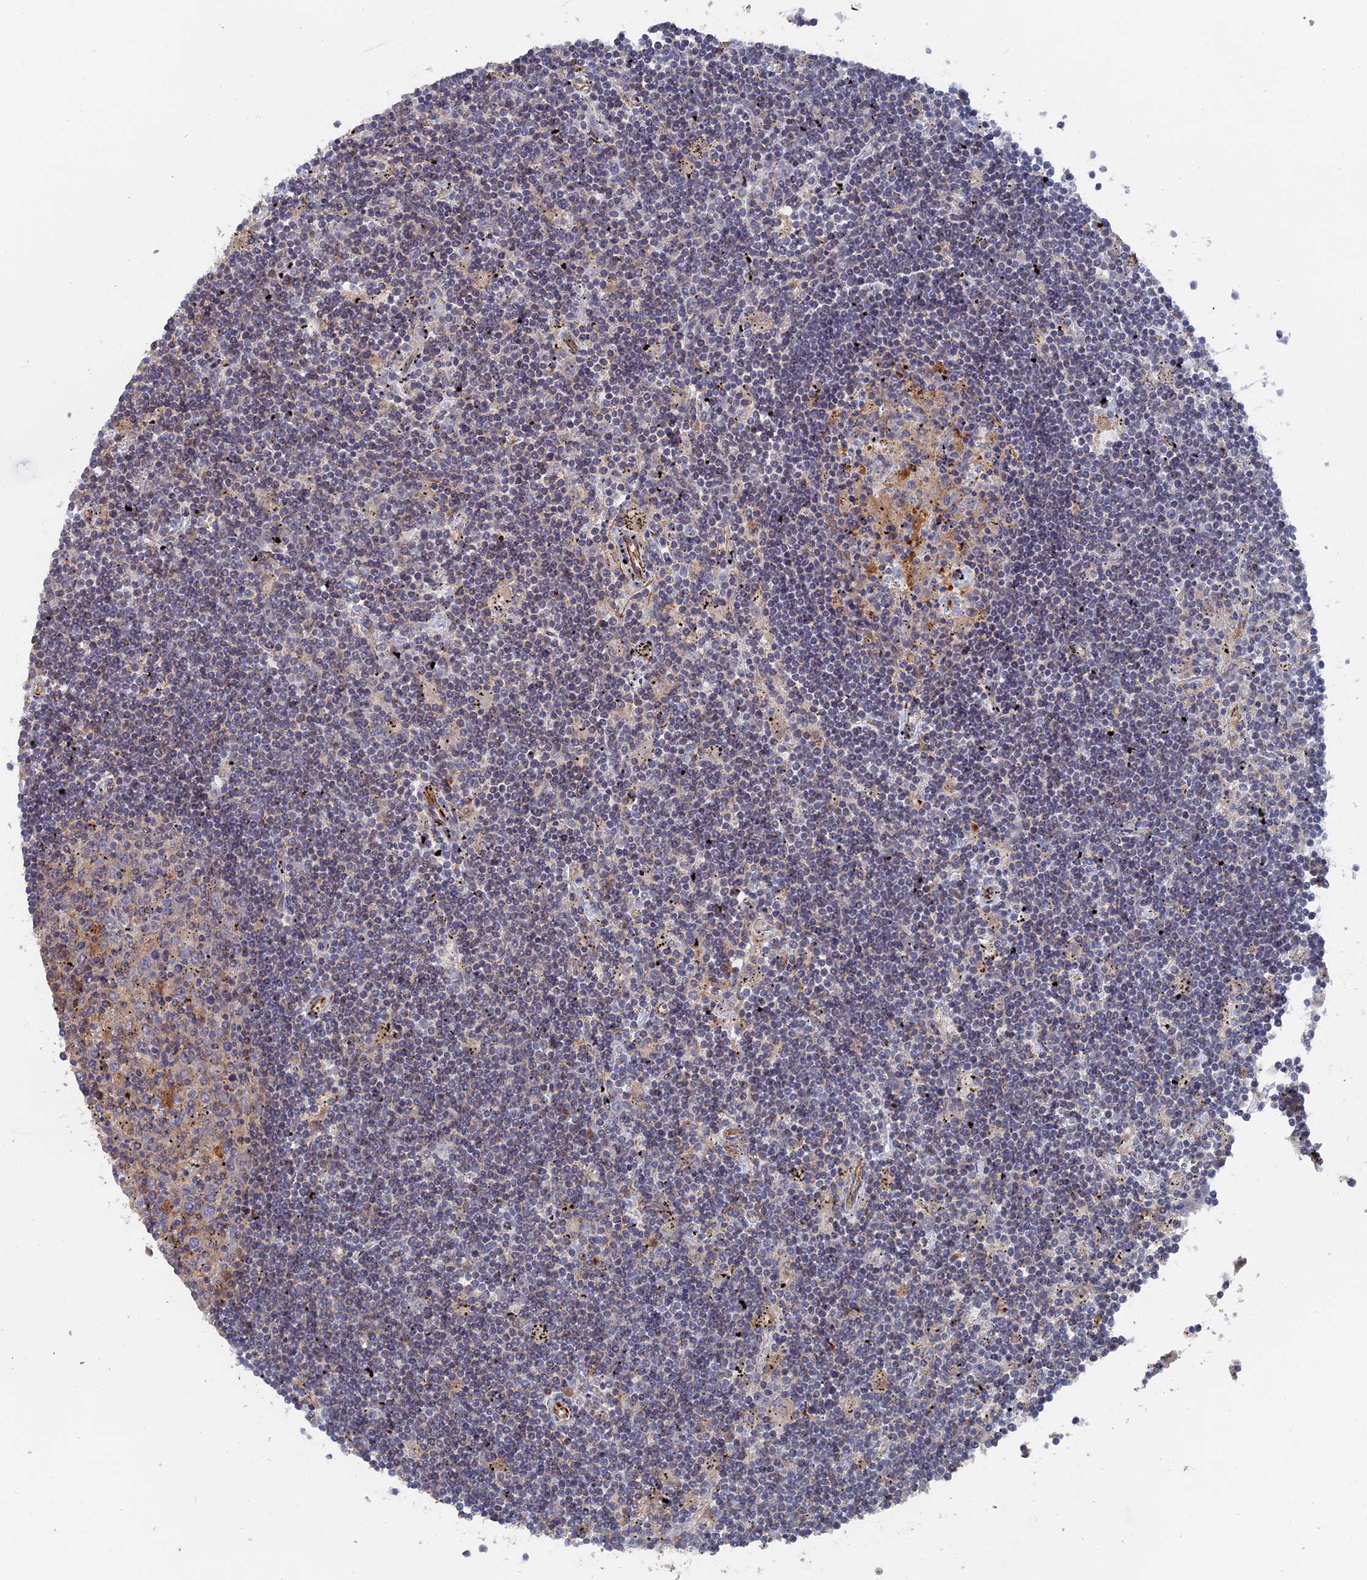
{"staining": {"intensity": "negative", "quantity": "none", "location": "none"}, "tissue": "lymphoma", "cell_type": "Tumor cells", "image_type": "cancer", "snomed": [{"axis": "morphology", "description": "Malignant lymphoma, non-Hodgkin's type, Low grade"}, {"axis": "topography", "description": "Spleen"}], "caption": "This is a histopathology image of immunohistochemistry (IHC) staining of lymphoma, which shows no positivity in tumor cells.", "gene": "SMG9", "patient": {"sex": "male", "age": 76}}